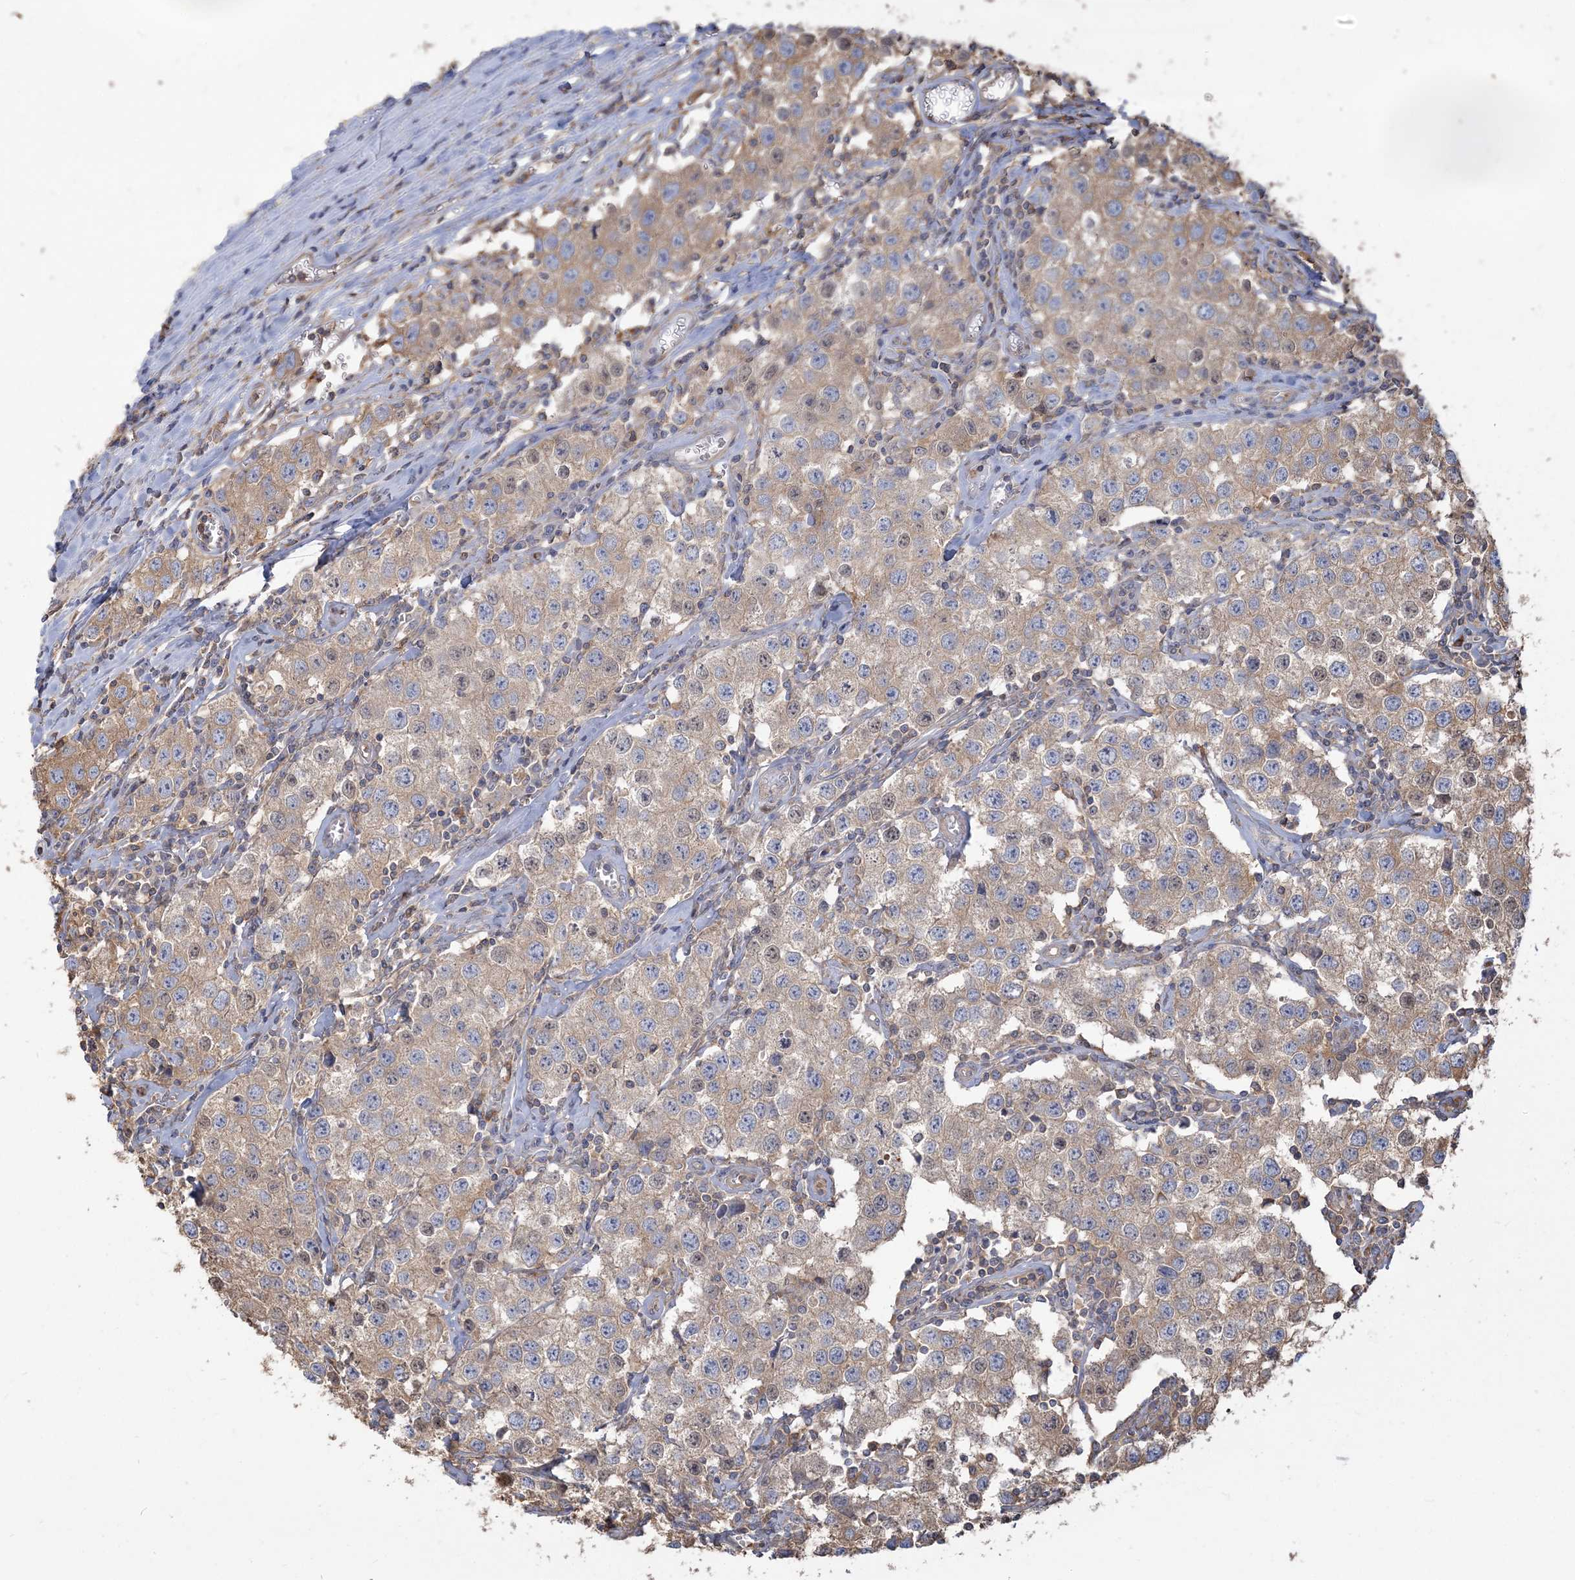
{"staining": {"intensity": "weak", "quantity": ">75%", "location": "cytoplasmic/membranous"}, "tissue": "testis cancer", "cell_type": "Tumor cells", "image_type": "cancer", "snomed": [{"axis": "morphology", "description": "Seminoma, NOS"}, {"axis": "morphology", "description": "Carcinoma, Embryonal, NOS"}, {"axis": "topography", "description": "Testis"}], "caption": "Testis cancer (embryonal carcinoma) stained for a protein exhibits weak cytoplasmic/membranous positivity in tumor cells. The protein of interest is shown in brown color, while the nuclei are stained blue.", "gene": "ANKS1A", "patient": {"sex": "male", "age": 43}}